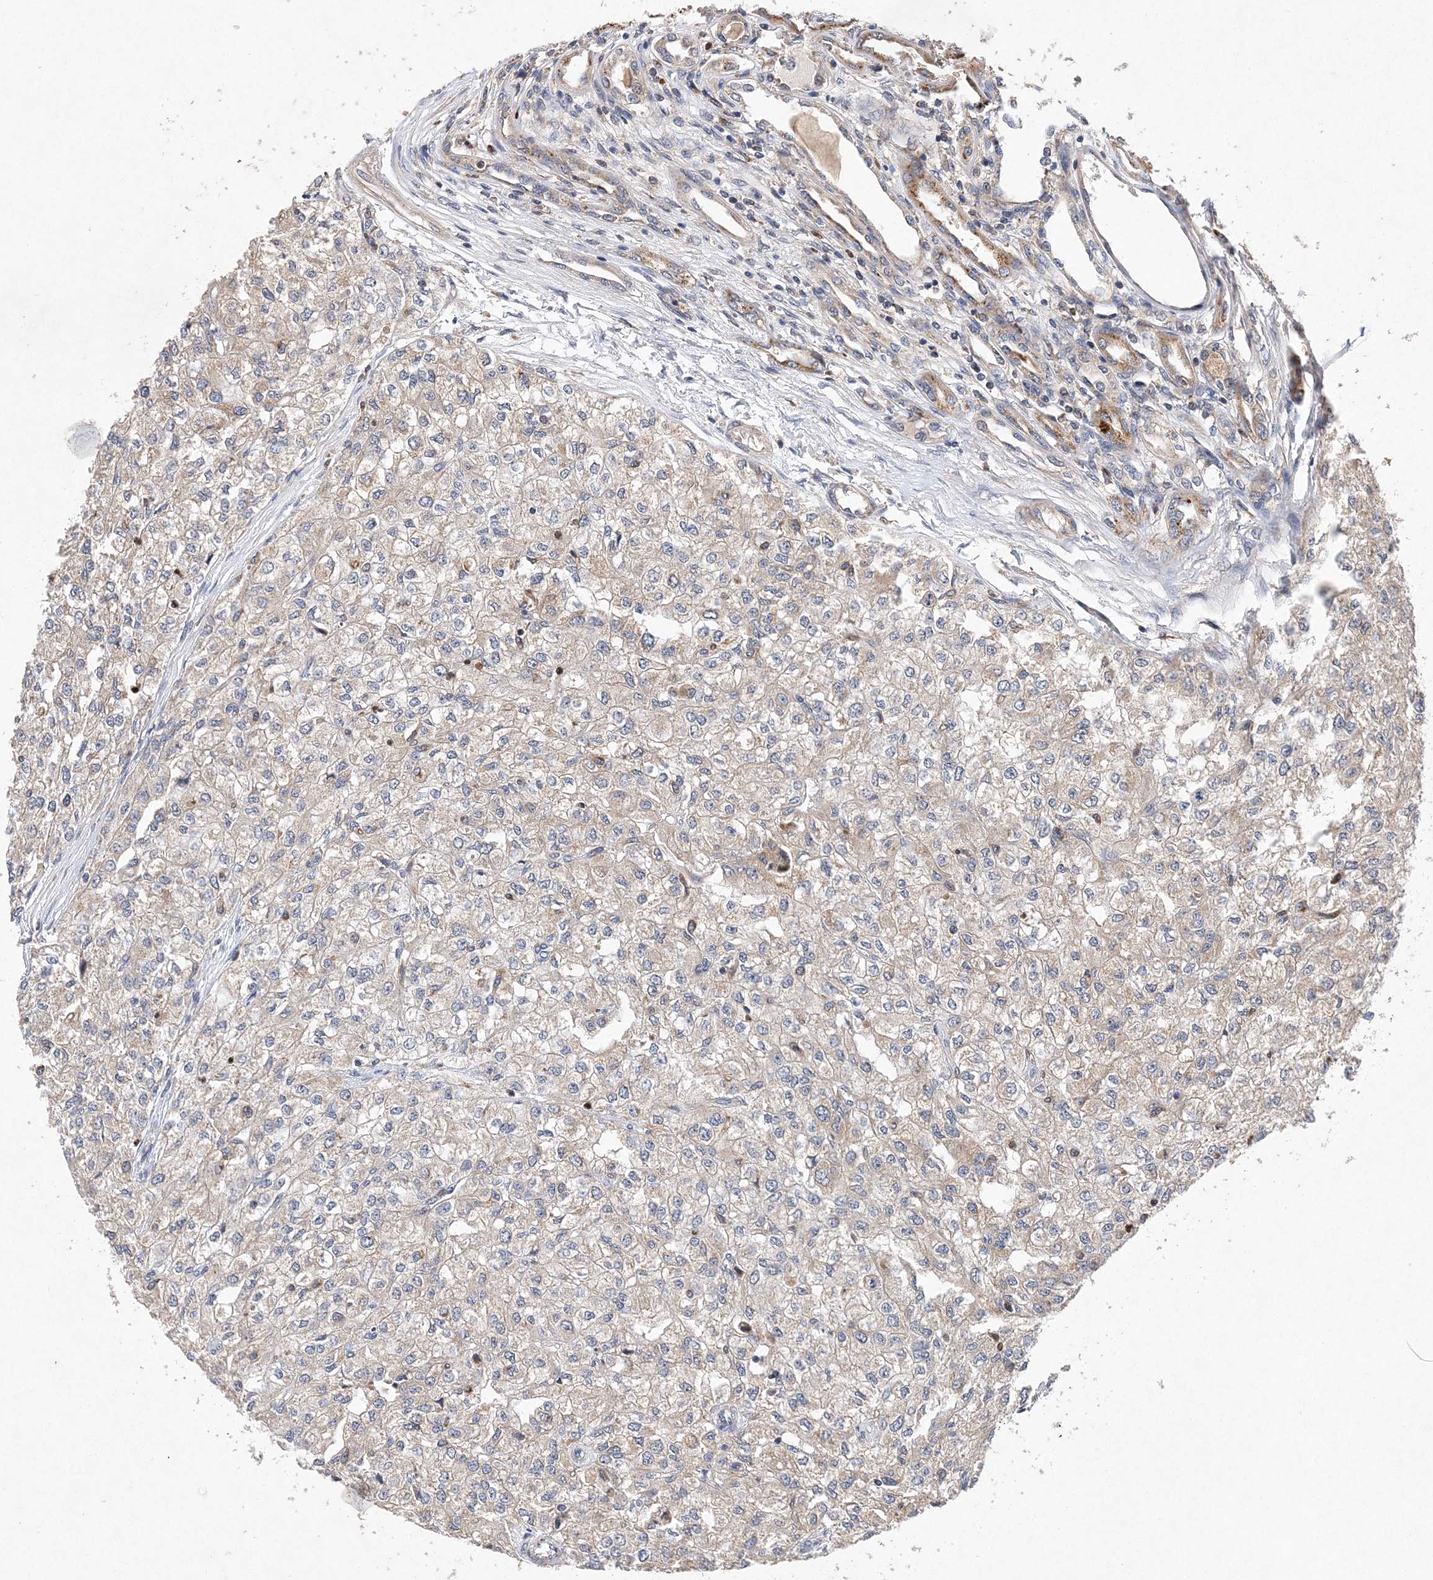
{"staining": {"intensity": "negative", "quantity": "none", "location": "none"}, "tissue": "renal cancer", "cell_type": "Tumor cells", "image_type": "cancer", "snomed": [{"axis": "morphology", "description": "Adenocarcinoma, NOS"}, {"axis": "topography", "description": "Kidney"}], "caption": "Image shows no protein expression in tumor cells of adenocarcinoma (renal) tissue.", "gene": "PROSER1", "patient": {"sex": "female", "age": 54}}